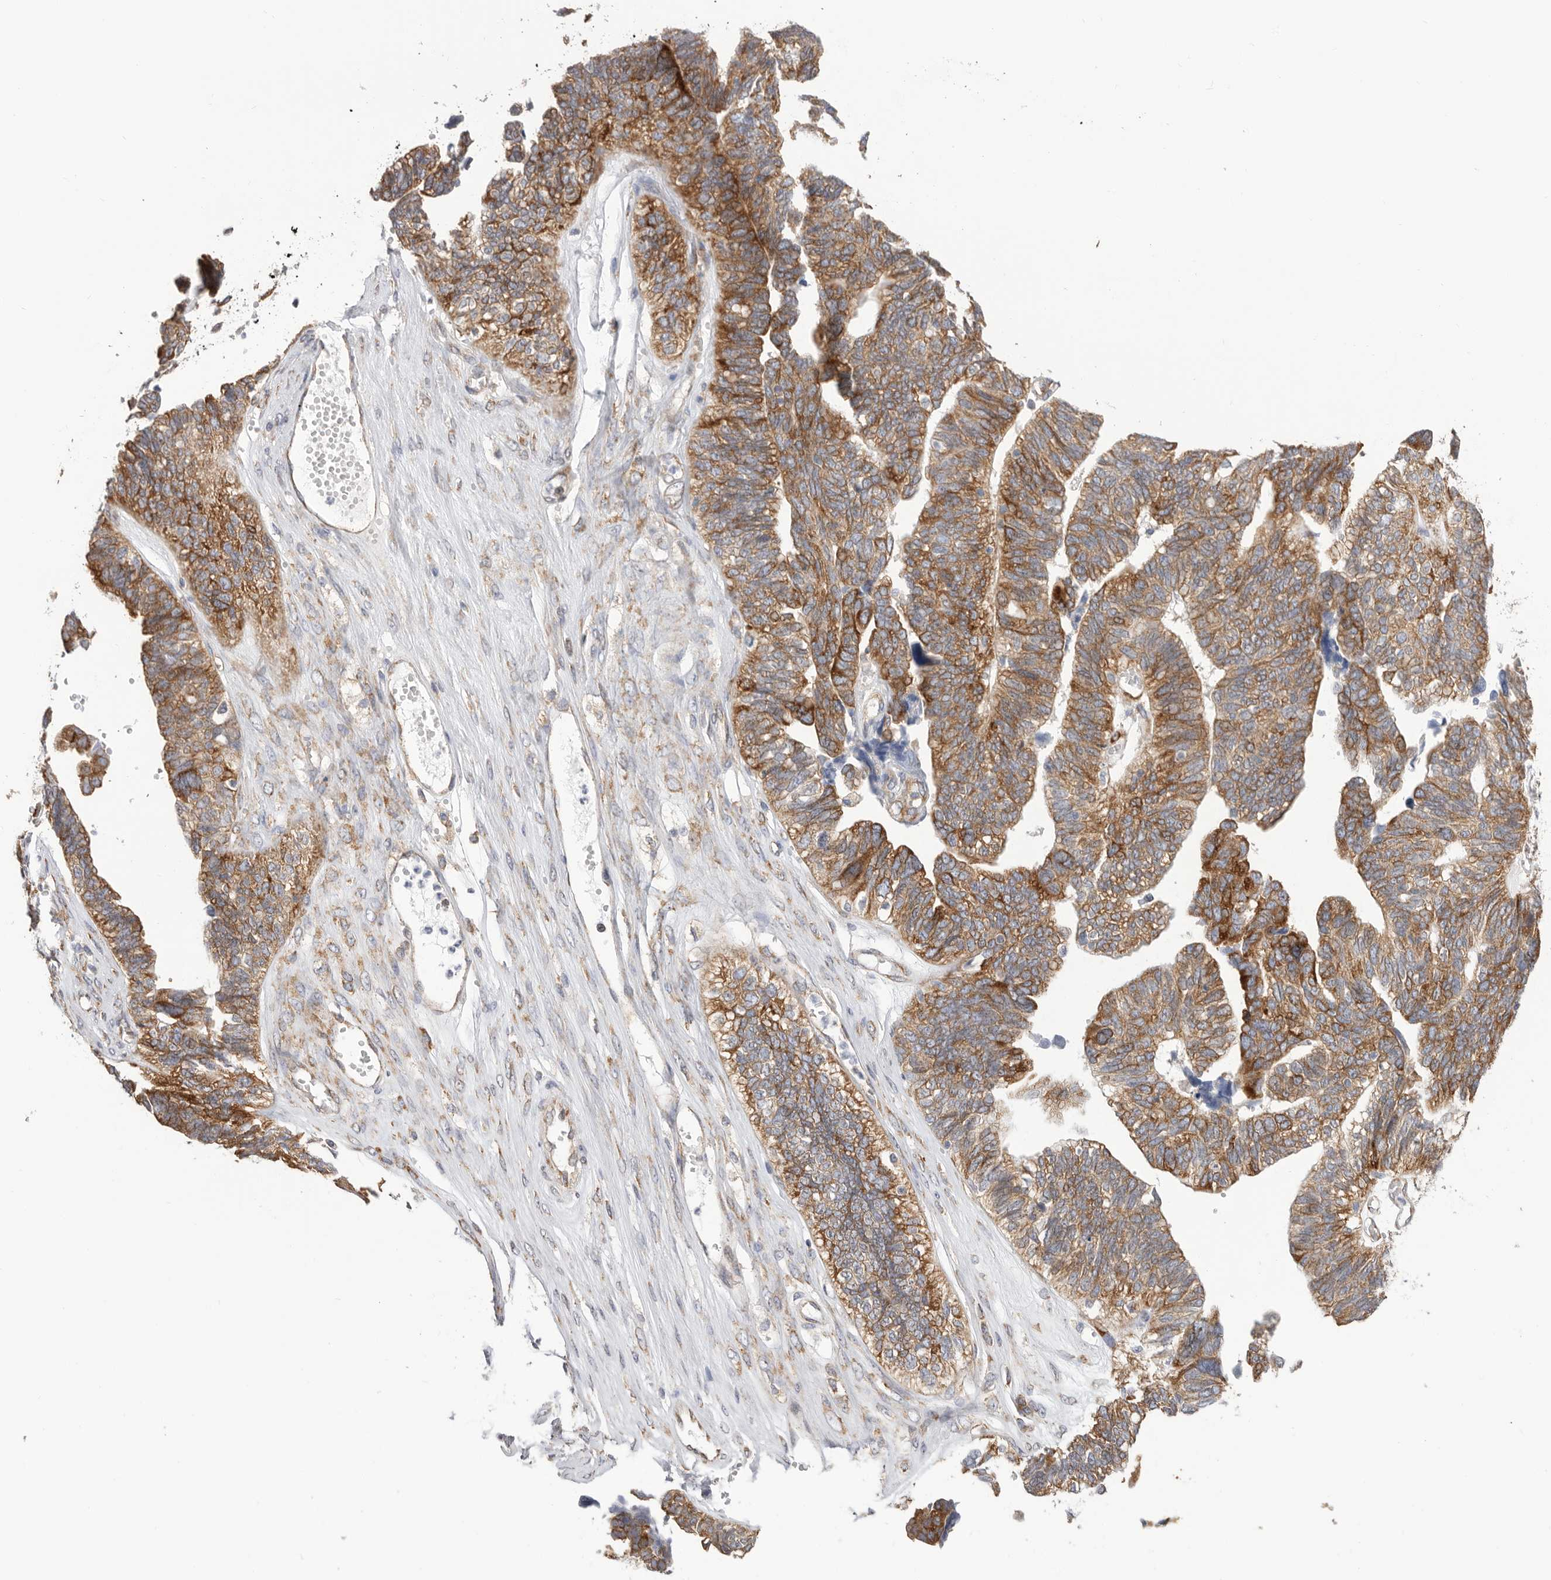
{"staining": {"intensity": "moderate", "quantity": ">75%", "location": "cytoplasmic/membranous"}, "tissue": "ovarian cancer", "cell_type": "Tumor cells", "image_type": "cancer", "snomed": [{"axis": "morphology", "description": "Cystadenocarcinoma, serous, NOS"}, {"axis": "topography", "description": "Ovary"}], "caption": "There is medium levels of moderate cytoplasmic/membranous staining in tumor cells of serous cystadenocarcinoma (ovarian), as demonstrated by immunohistochemical staining (brown color).", "gene": "SERBP1", "patient": {"sex": "female", "age": 79}}